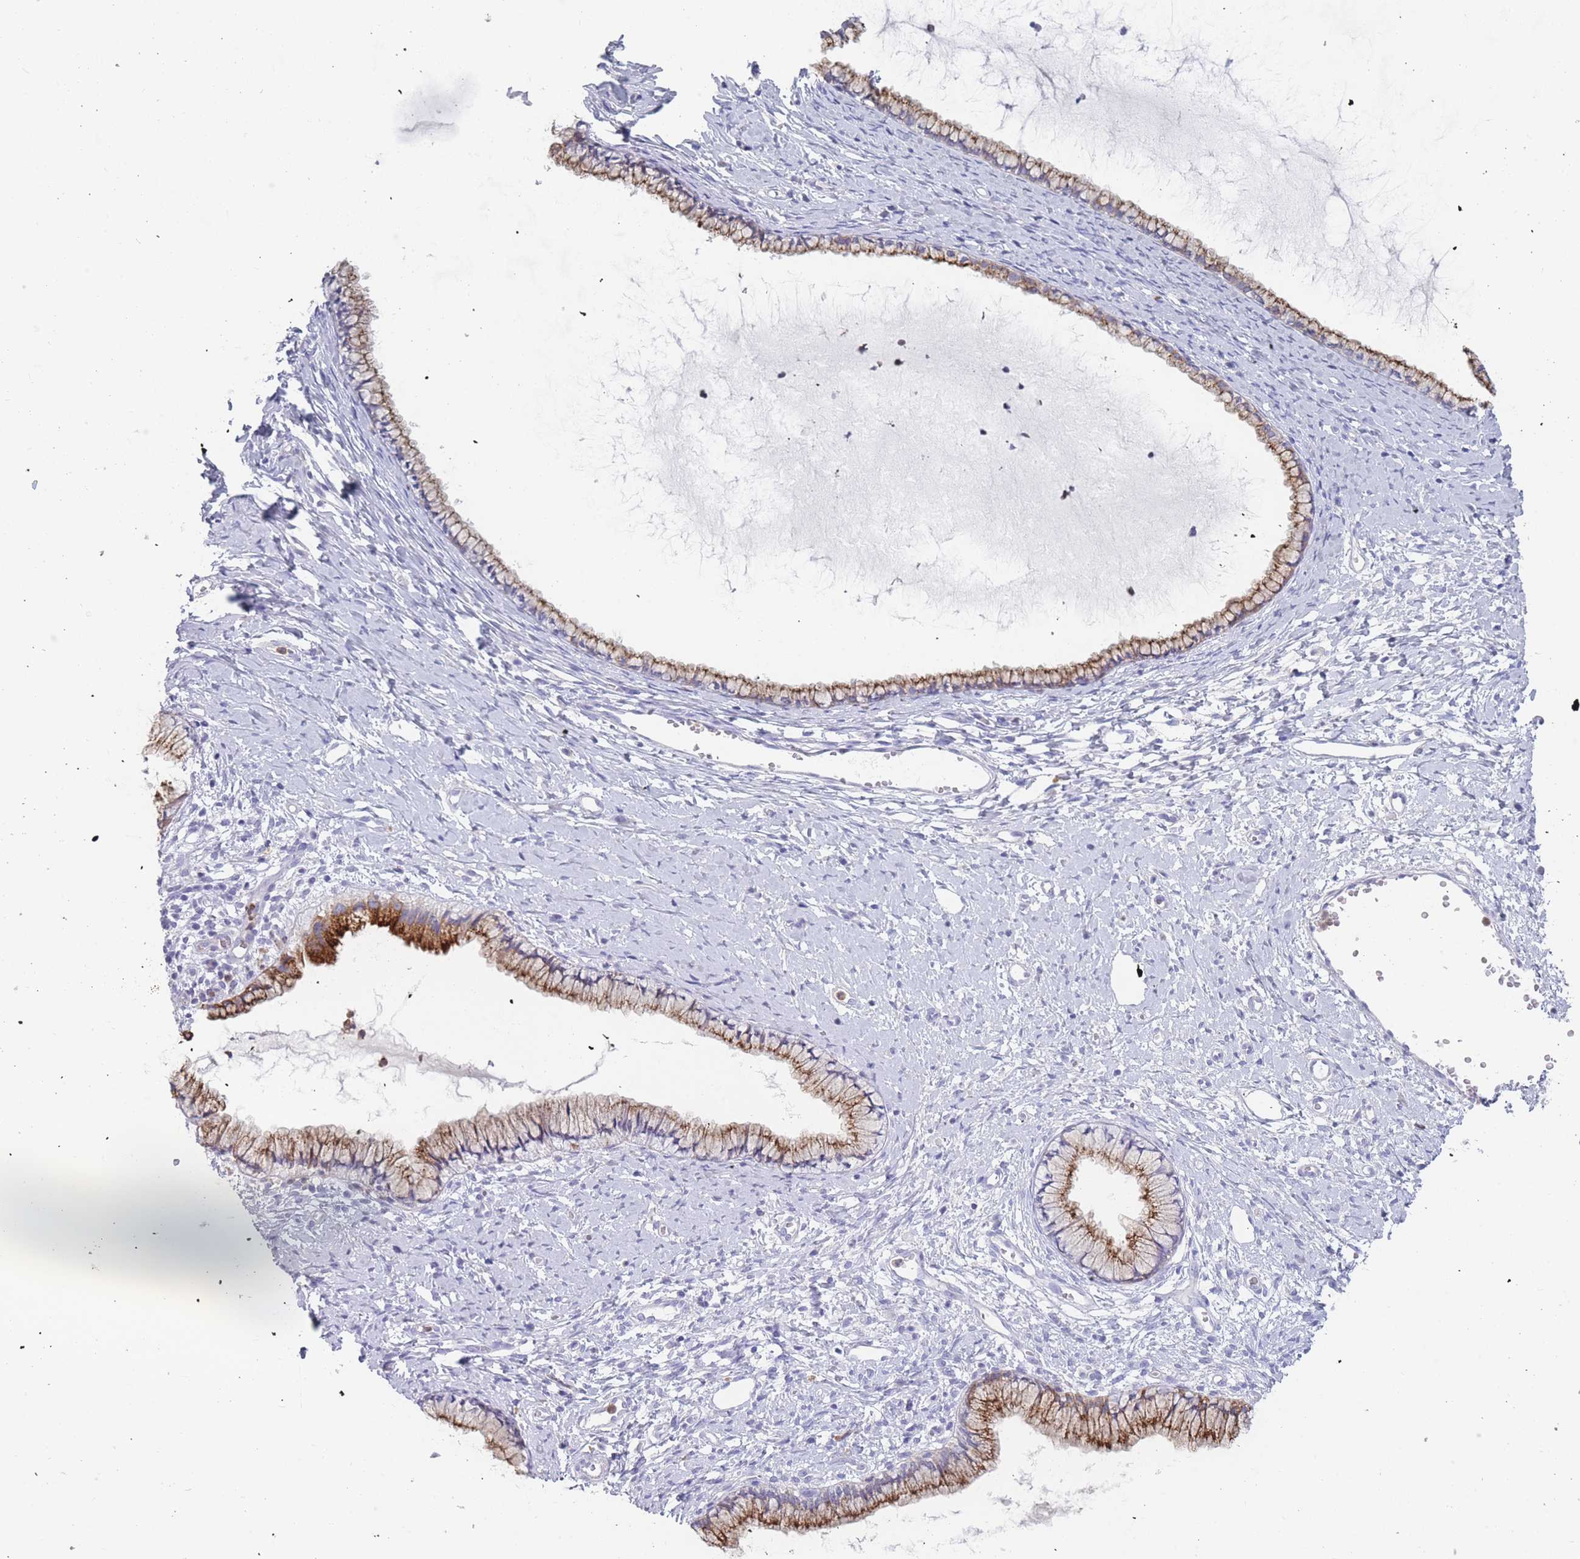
{"staining": {"intensity": "moderate", "quantity": ">75%", "location": "cytoplasmic/membranous"}, "tissue": "cervix", "cell_type": "Glandular cells", "image_type": "normal", "snomed": [{"axis": "morphology", "description": "Normal tissue, NOS"}, {"axis": "topography", "description": "Cervix"}], "caption": "The immunohistochemical stain shows moderate cytoplasmic/membranous staining in glandular cells of normal cervix. (DAB IHC with brightfield microscopy, high magnification).", "gene": "ZNF627", "patient": {"sex": "female", "age": 40}}